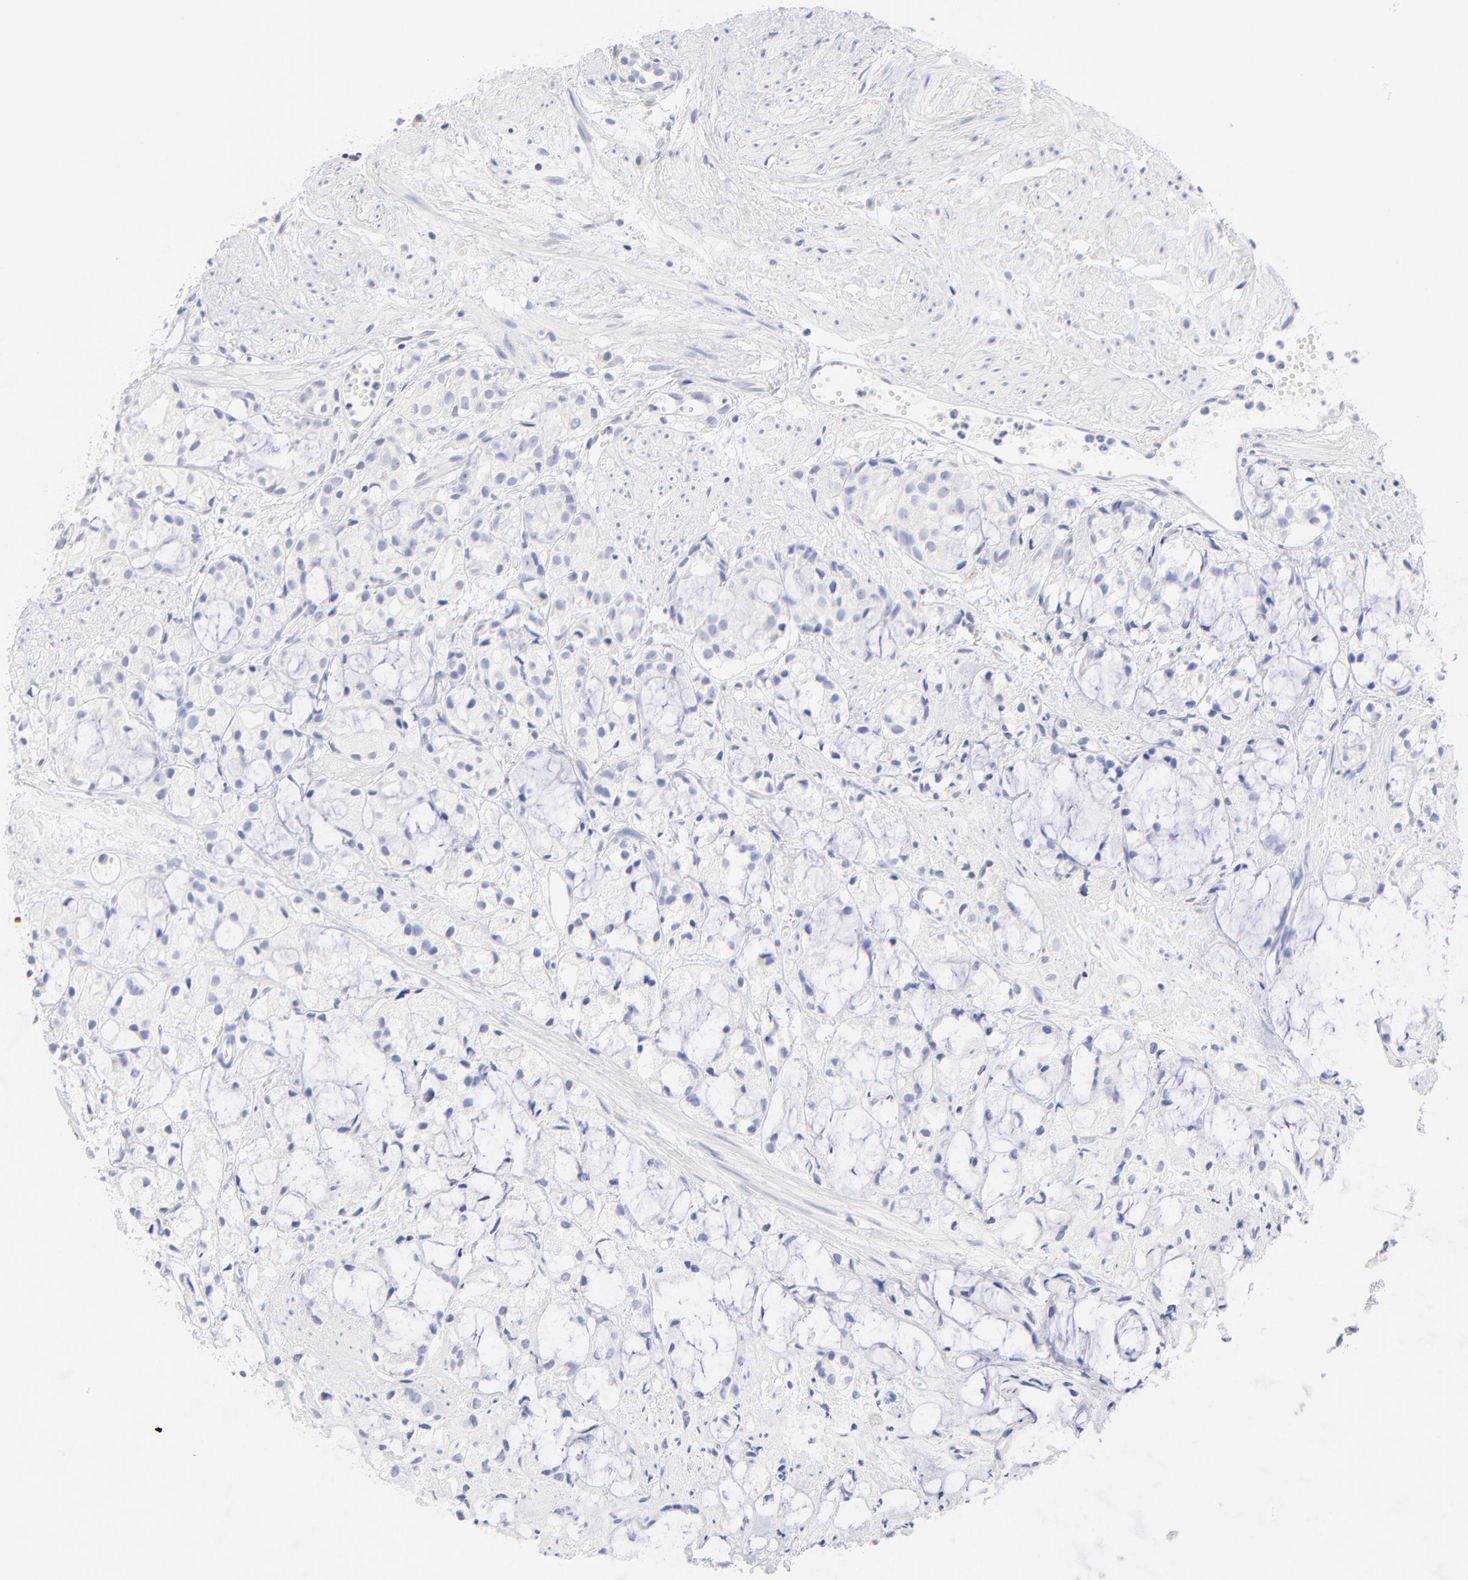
{"staining": {"intensity": "negative", "quantity": "none", "location": "none"}, "tissue": "prostate cancer", "cell_type": "Tumor cells", "image_type": "cancer", "snomed": [{"axis": "morphology", "description": "Adenocarcinoma, High grade"}, {"axis": "topography", "description": "Prostate"}], "caption": "Immunohistochemistry (IHC) image of neoplastic tissue: human prostate cancer (adenocarcinoma (high-grade)) stained with DAB (3,3'-diaminobenzidine) displays no significant protein expression in tumor cells.", "gene": "SULT4A1", "patient": {"sex": "male", "age": 85}}